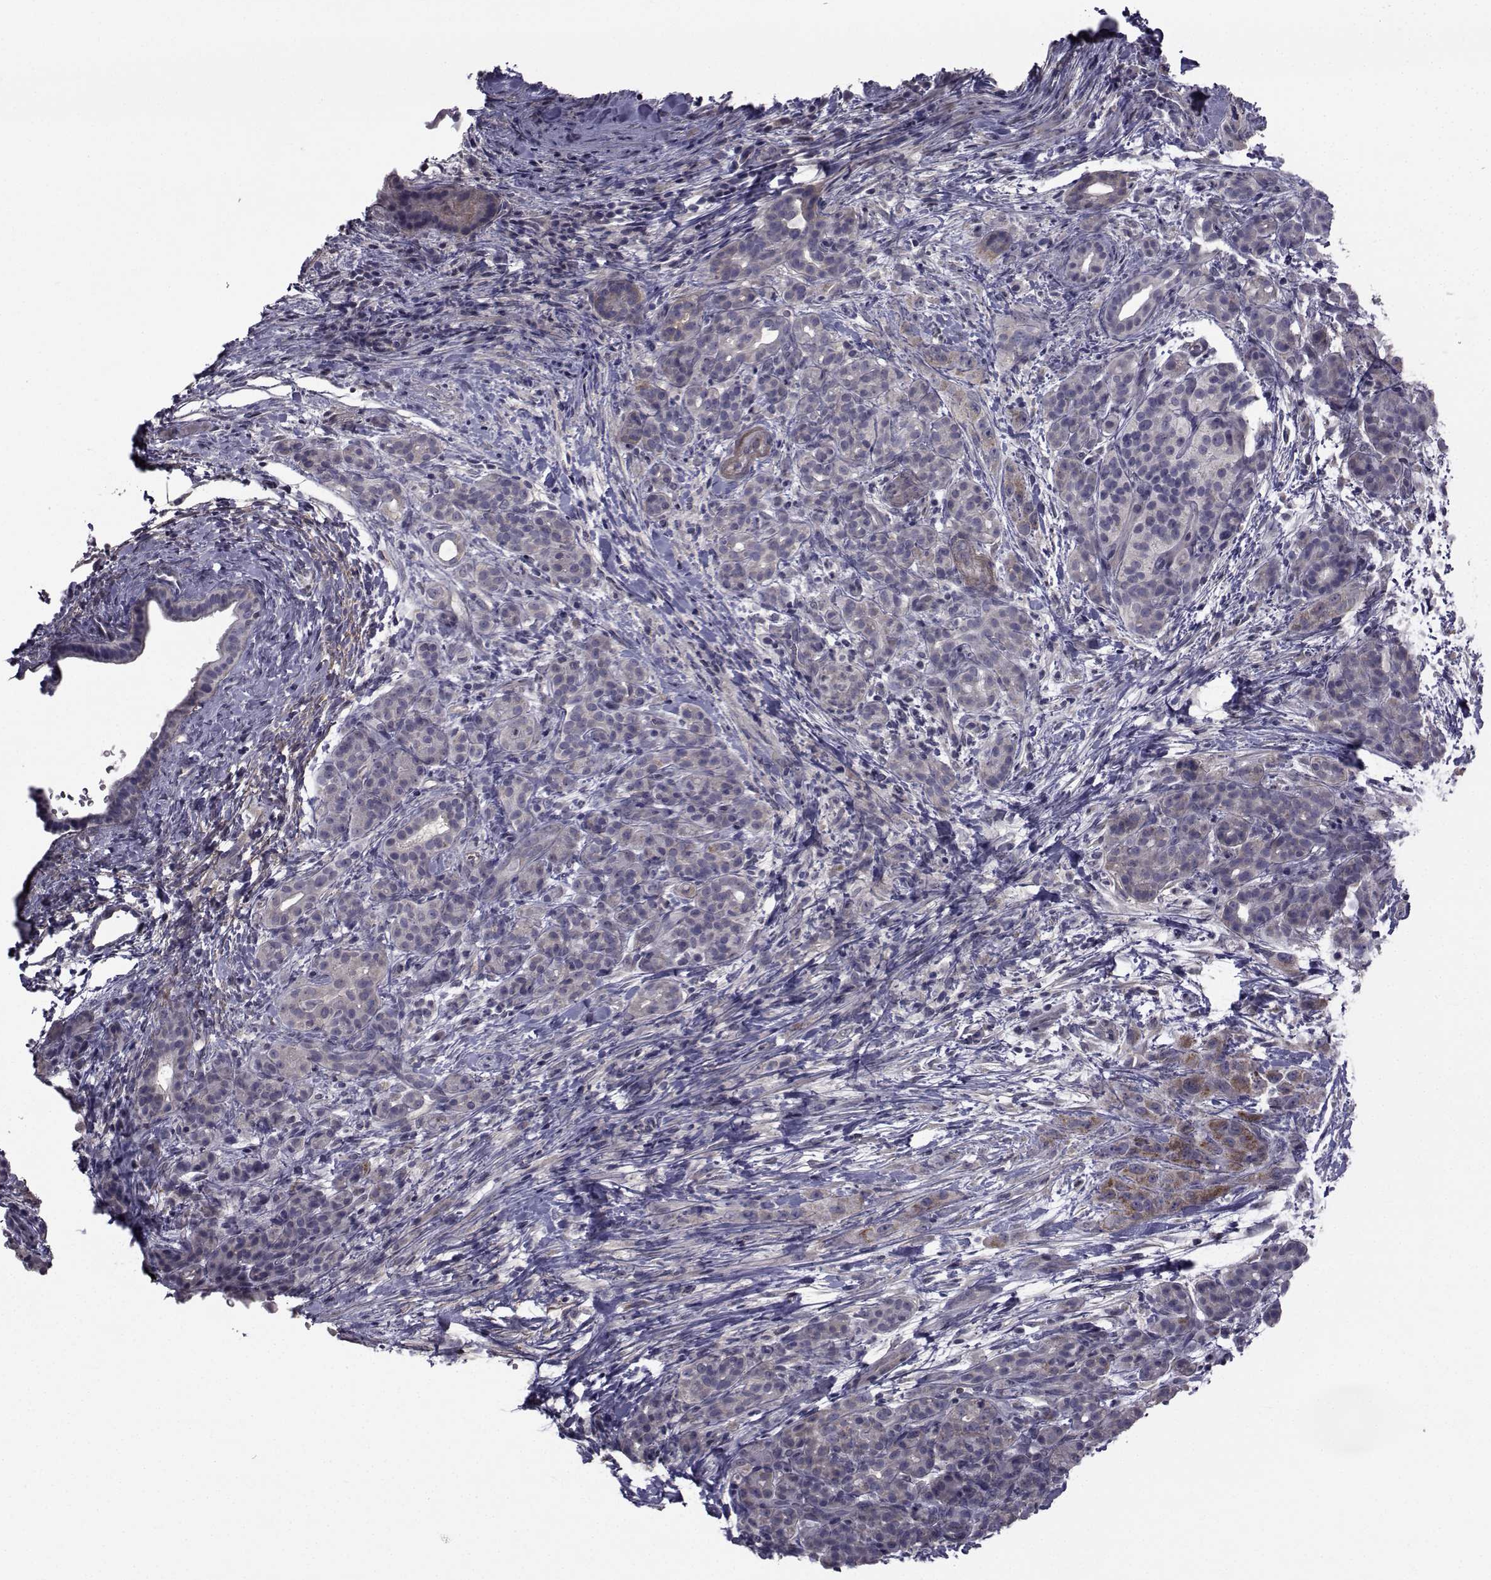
{"staining": {"intensity": "moderate", "quantity": "<25%", "location": "cytoplasmic/membranous"}, "tissue": "pancreatic cancer", "cell_type": "Tumor cells", "image_type": "cancer", "snomed": [{"axis": "morphology", "description": "Adenocarcinoma, NOS"}, {"axis": "topography", "description": "Pancreas"}], "caption": "The micrograph exhibits a brown stain indicating the presence of a protein in the cytoplasmic/membranous of tumor cells in pancreatic cancer.", "gene": "CFAP74", "patient": {"sex": "male", "age": 44}}